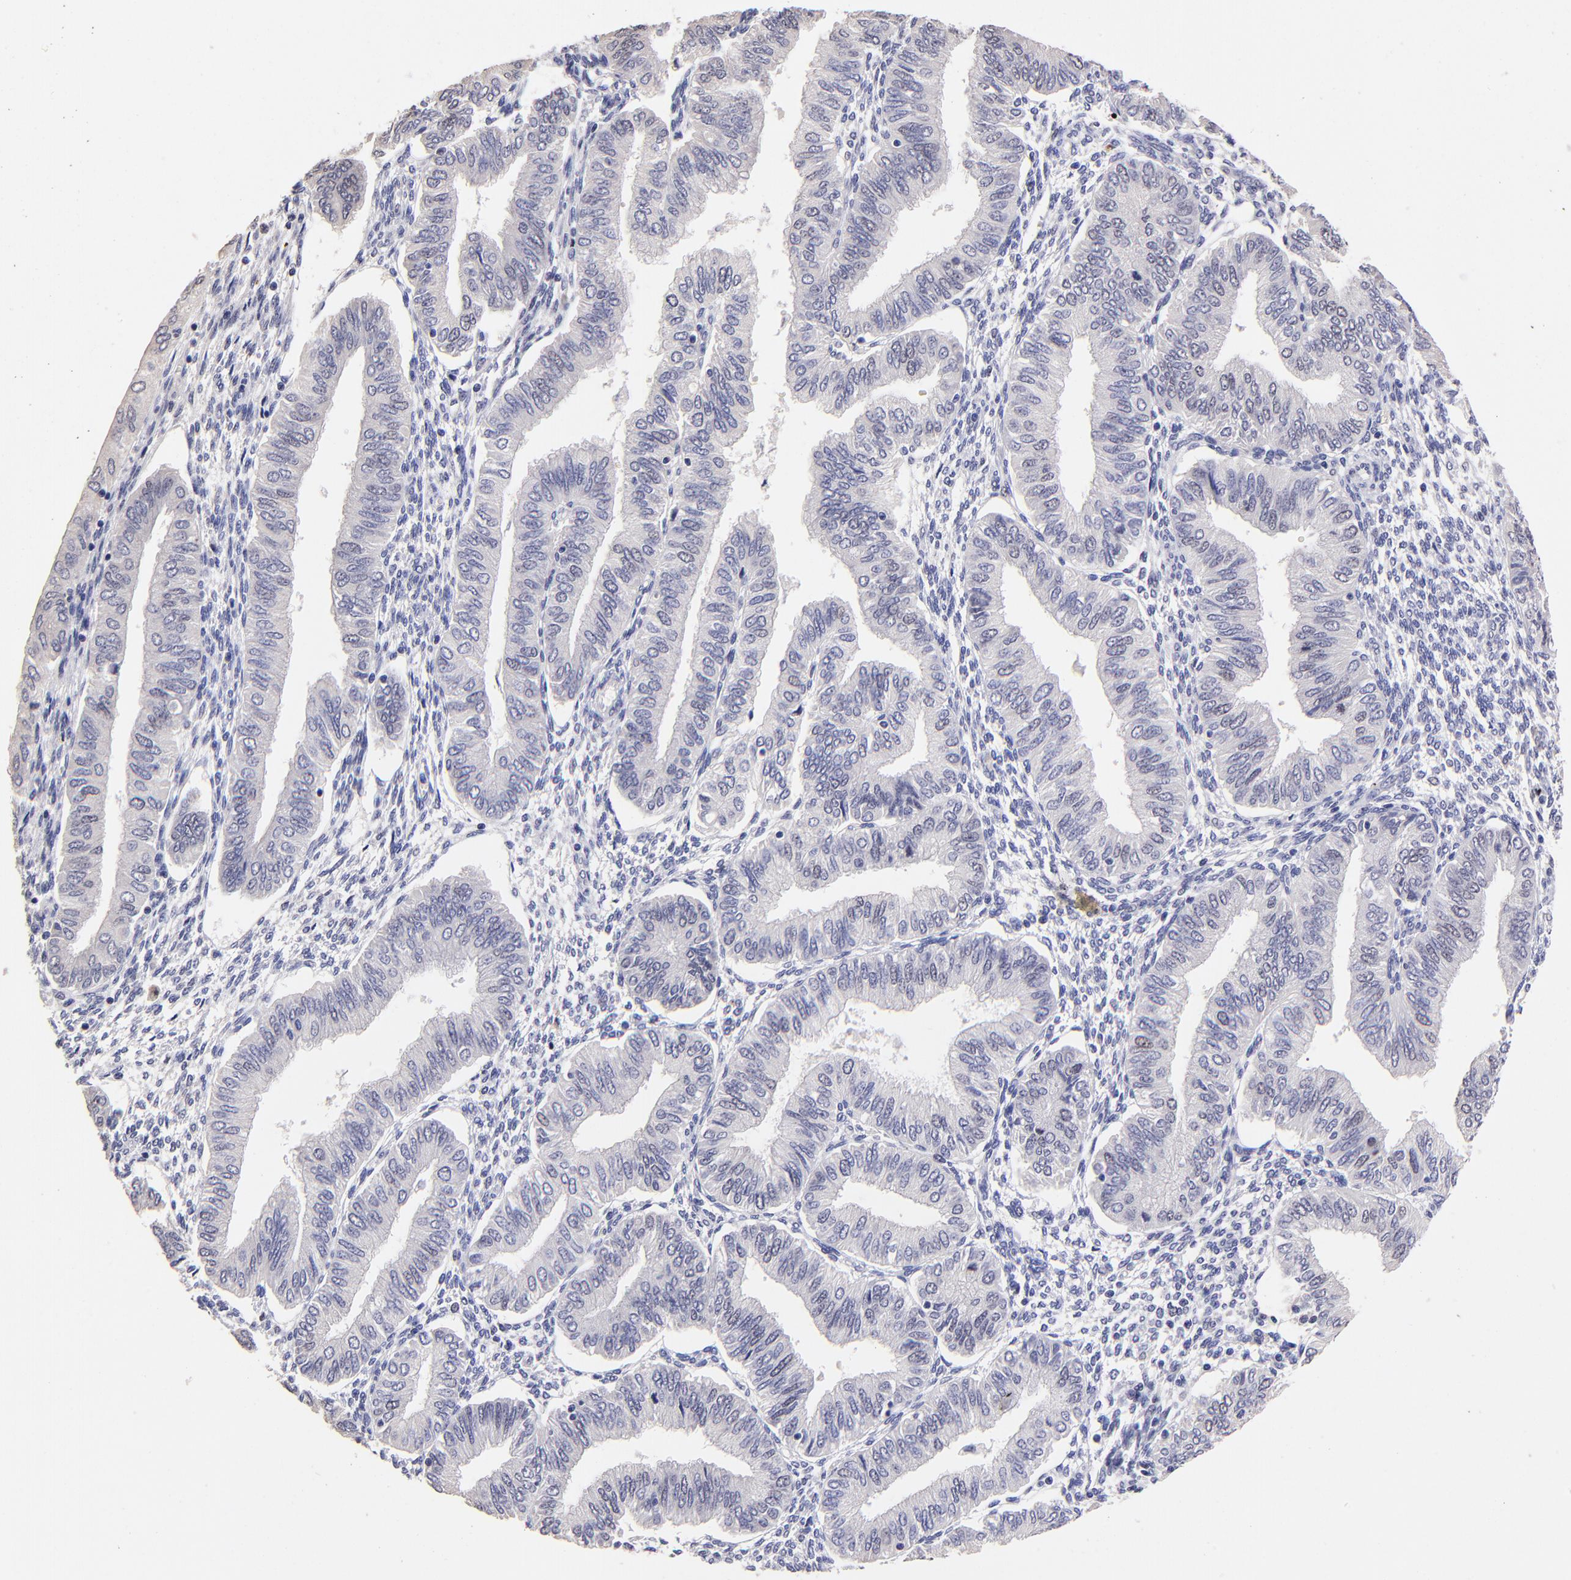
{"staining": {"intensity": "weak", "quantity": "<25%", "location": "nuclear"}, "tissue": "endometrial cancer", "cell_type": "Tumor cells", "image_type": "cancer", "snomed": [{"axis": "morphology", "description": "Adenocarcinoma, NOS"}, {"axis": "topography", "description": "Endometrium"}], "caption": "Immunohistochemistry (IHC) histopathology image of endometrial cancer stained for a protein (brown), which demonstrates no expression in tumor cells. (Stains: DAB immunohistochemistry (IHC) with hematoxylin counter stain, Microscopy: brightfield microscopy at high magnification).", "gene": "DNMT1", "patient": {"sex": "female", "age": 51}}